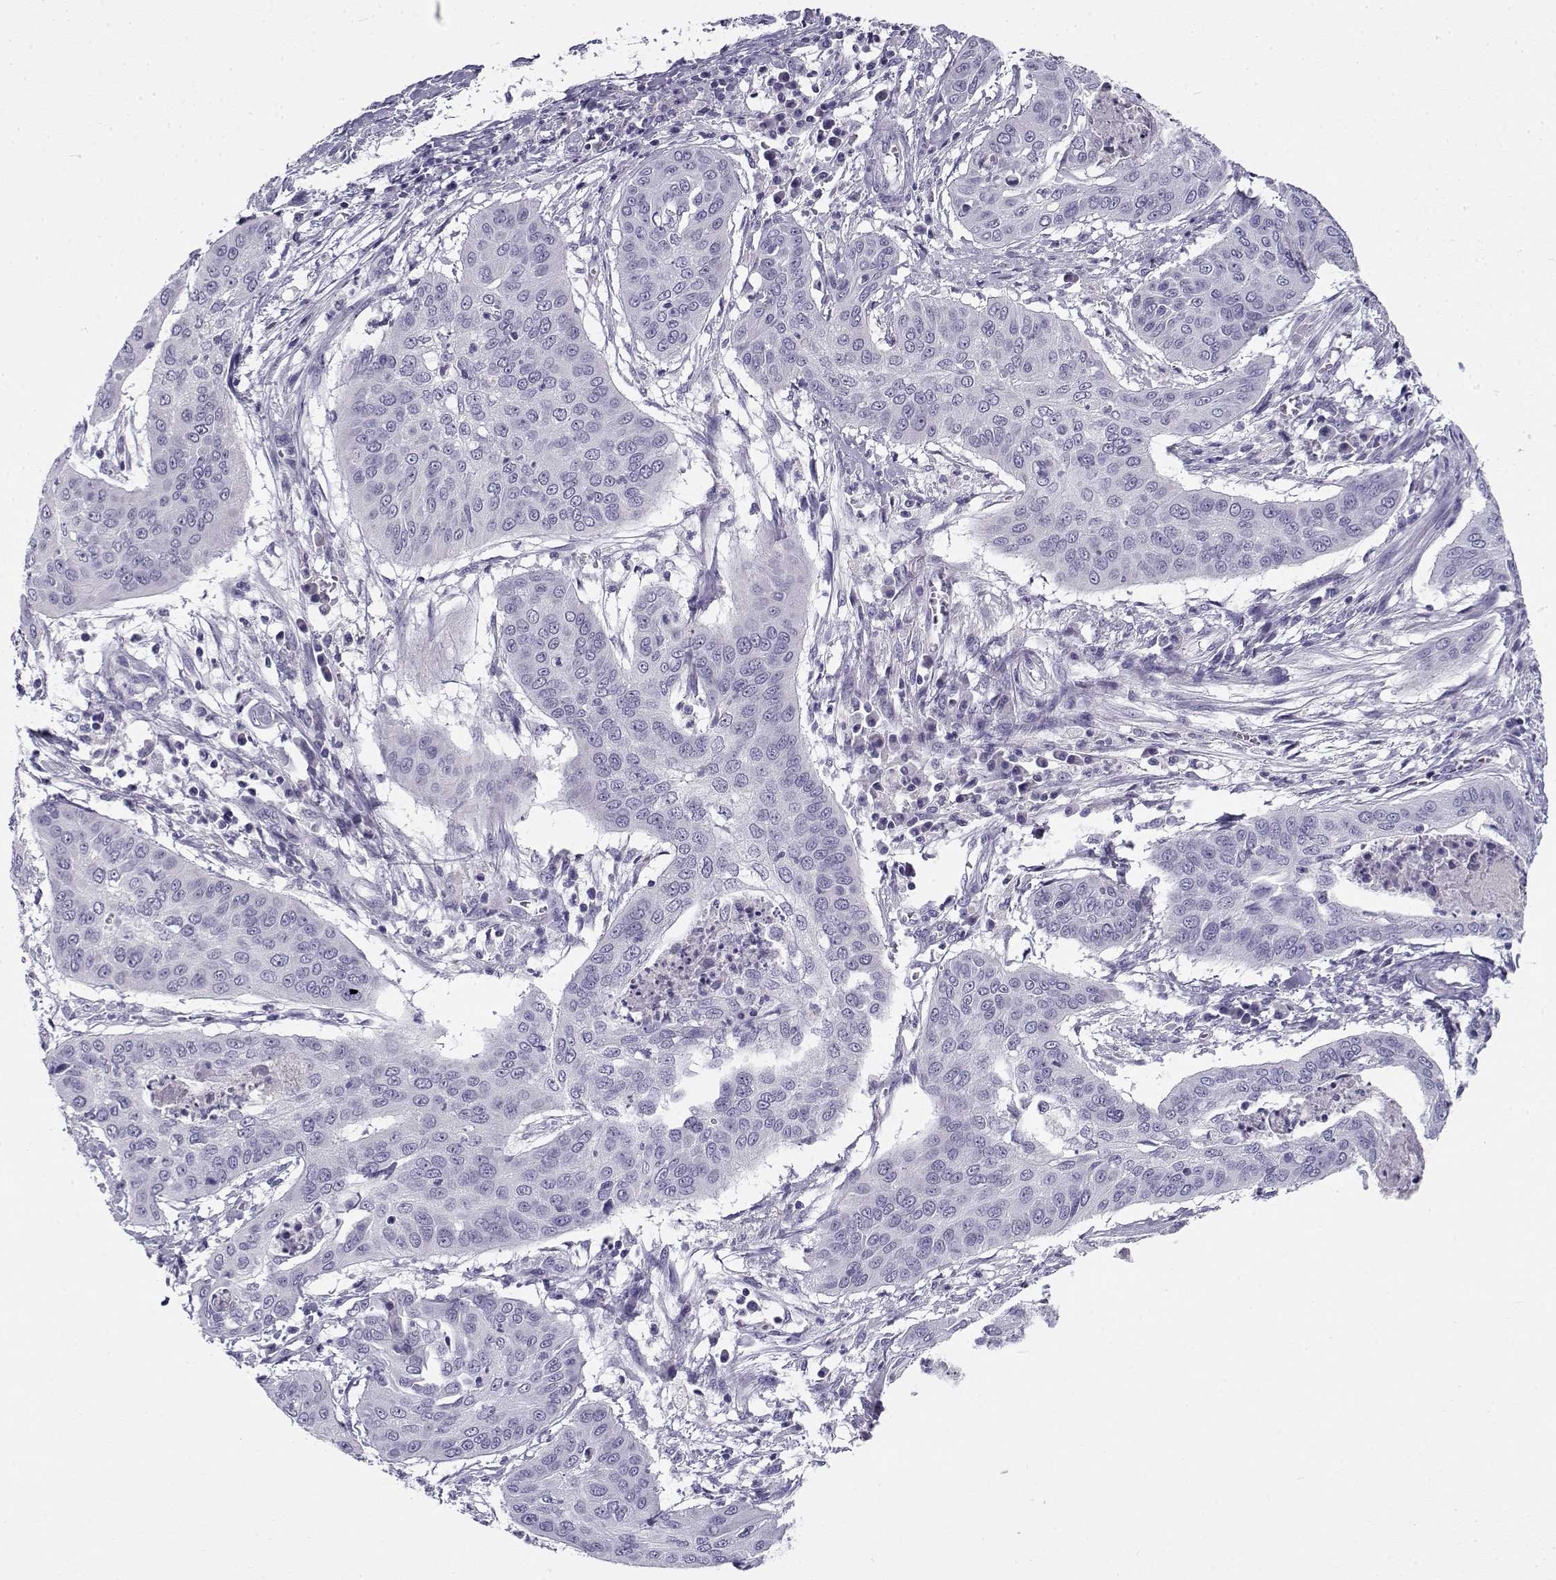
{"staining": {"intensity": "negative", "quantity": "none", "location": "none"}, "tissue": "cervical cancer", "cell_type": "Tumor cells", "image_type": "cancer", "snomed": [{"axis": "morphology", "description": "Squamous cell carcinoma, NOS"}, {"axis": "topography", "description": "Cervix"}], "caption": "Tumor cells show no significant protein positivity in cervical squamous cell carcinoma.", "gene": "FAM166A", "patient": {"sex": "female", "age": 39}}